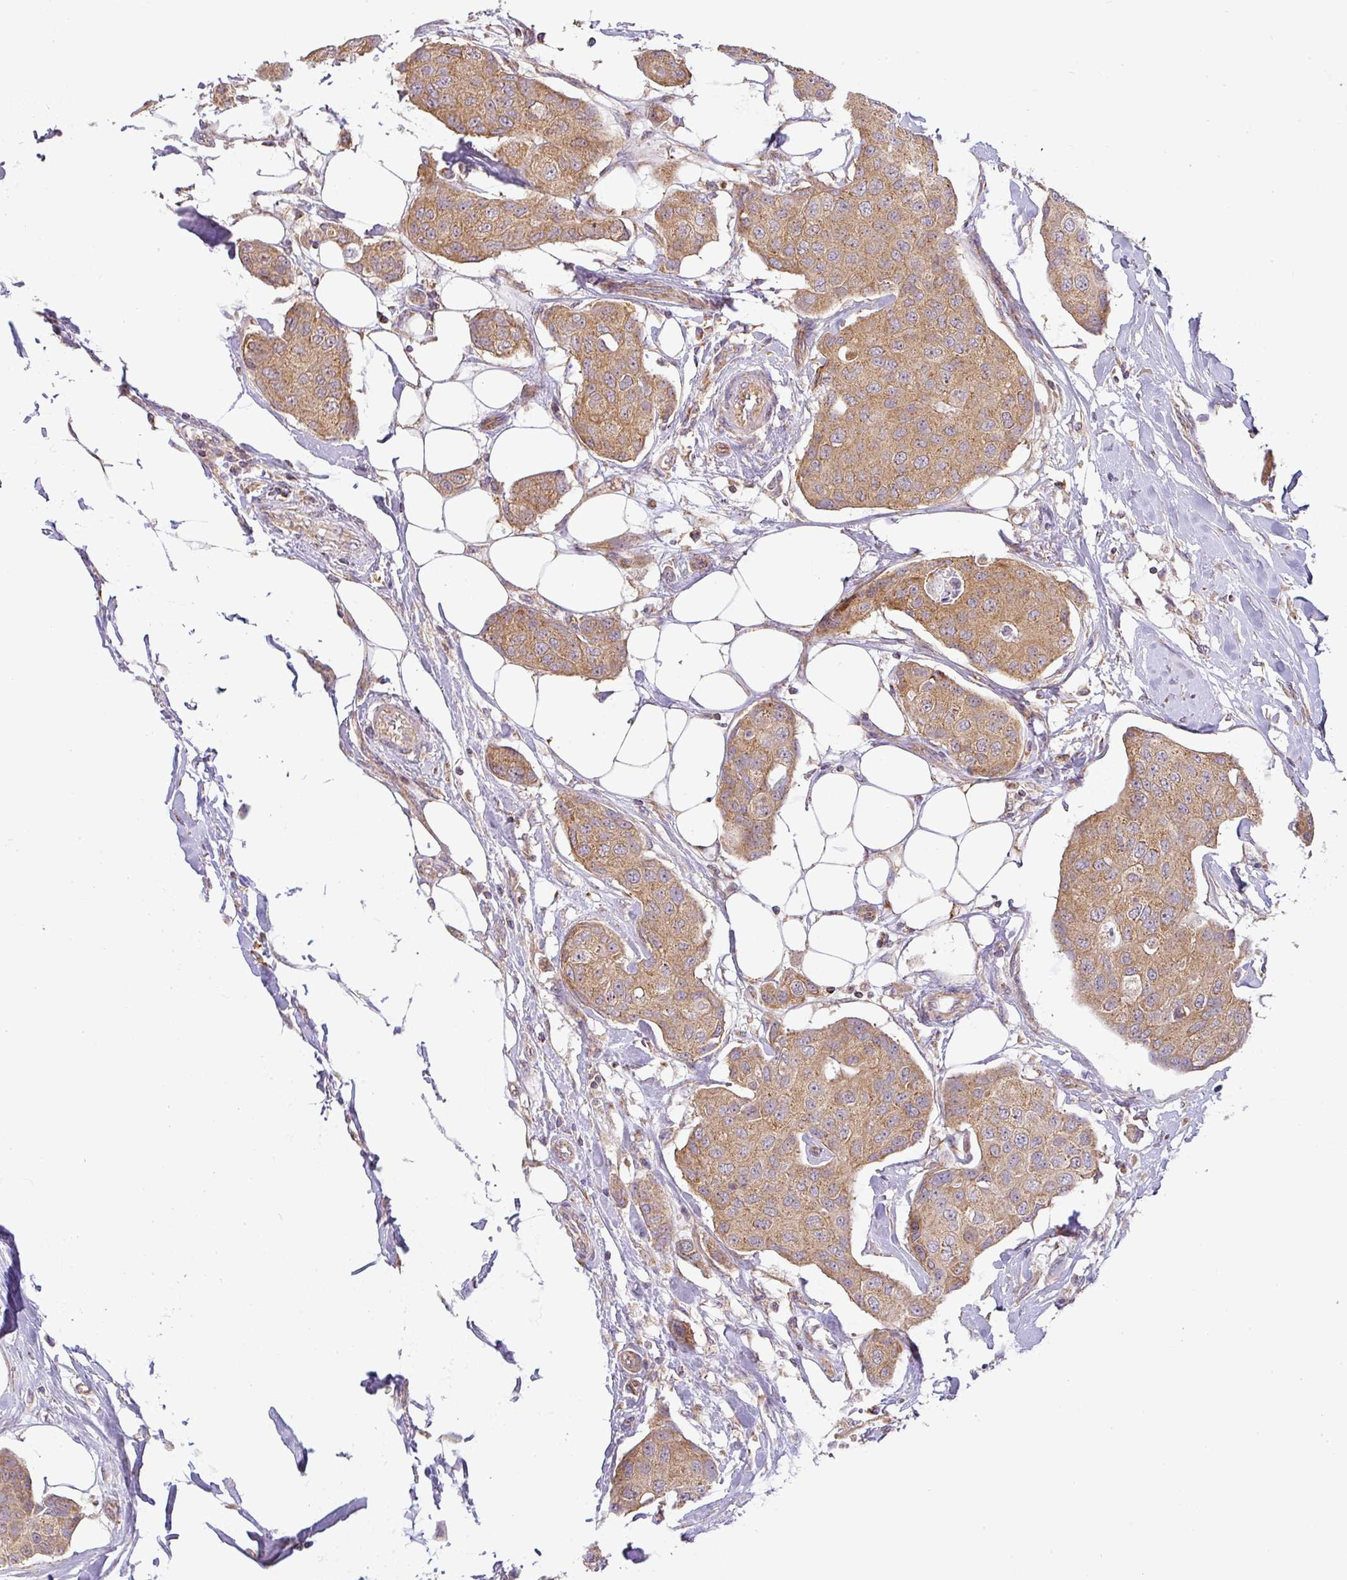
{"staining": {"intensity": "moderate", "quantity": ">75%", "location": "cytoplasmic/membranous"}, "tissue": "breast cancer", "cell_type": "Tumor cells", "image_type": "cancer", "snomed": [{"axis": "morphology", "description": "Duct carcinoma"}, {"axis": "topography", "description": "Breast"}, {"axis": "topography", "description": "Lymph node"}], "caption": "Brown immunohistochemical staining in invasive ductal carcinoma (breast) reveals moderate cytoplasmic/membranous positivity in approximately >75% of tumor cells.", "gene": "ZNF211", "patient": {"sex": "female", "age": 80}}